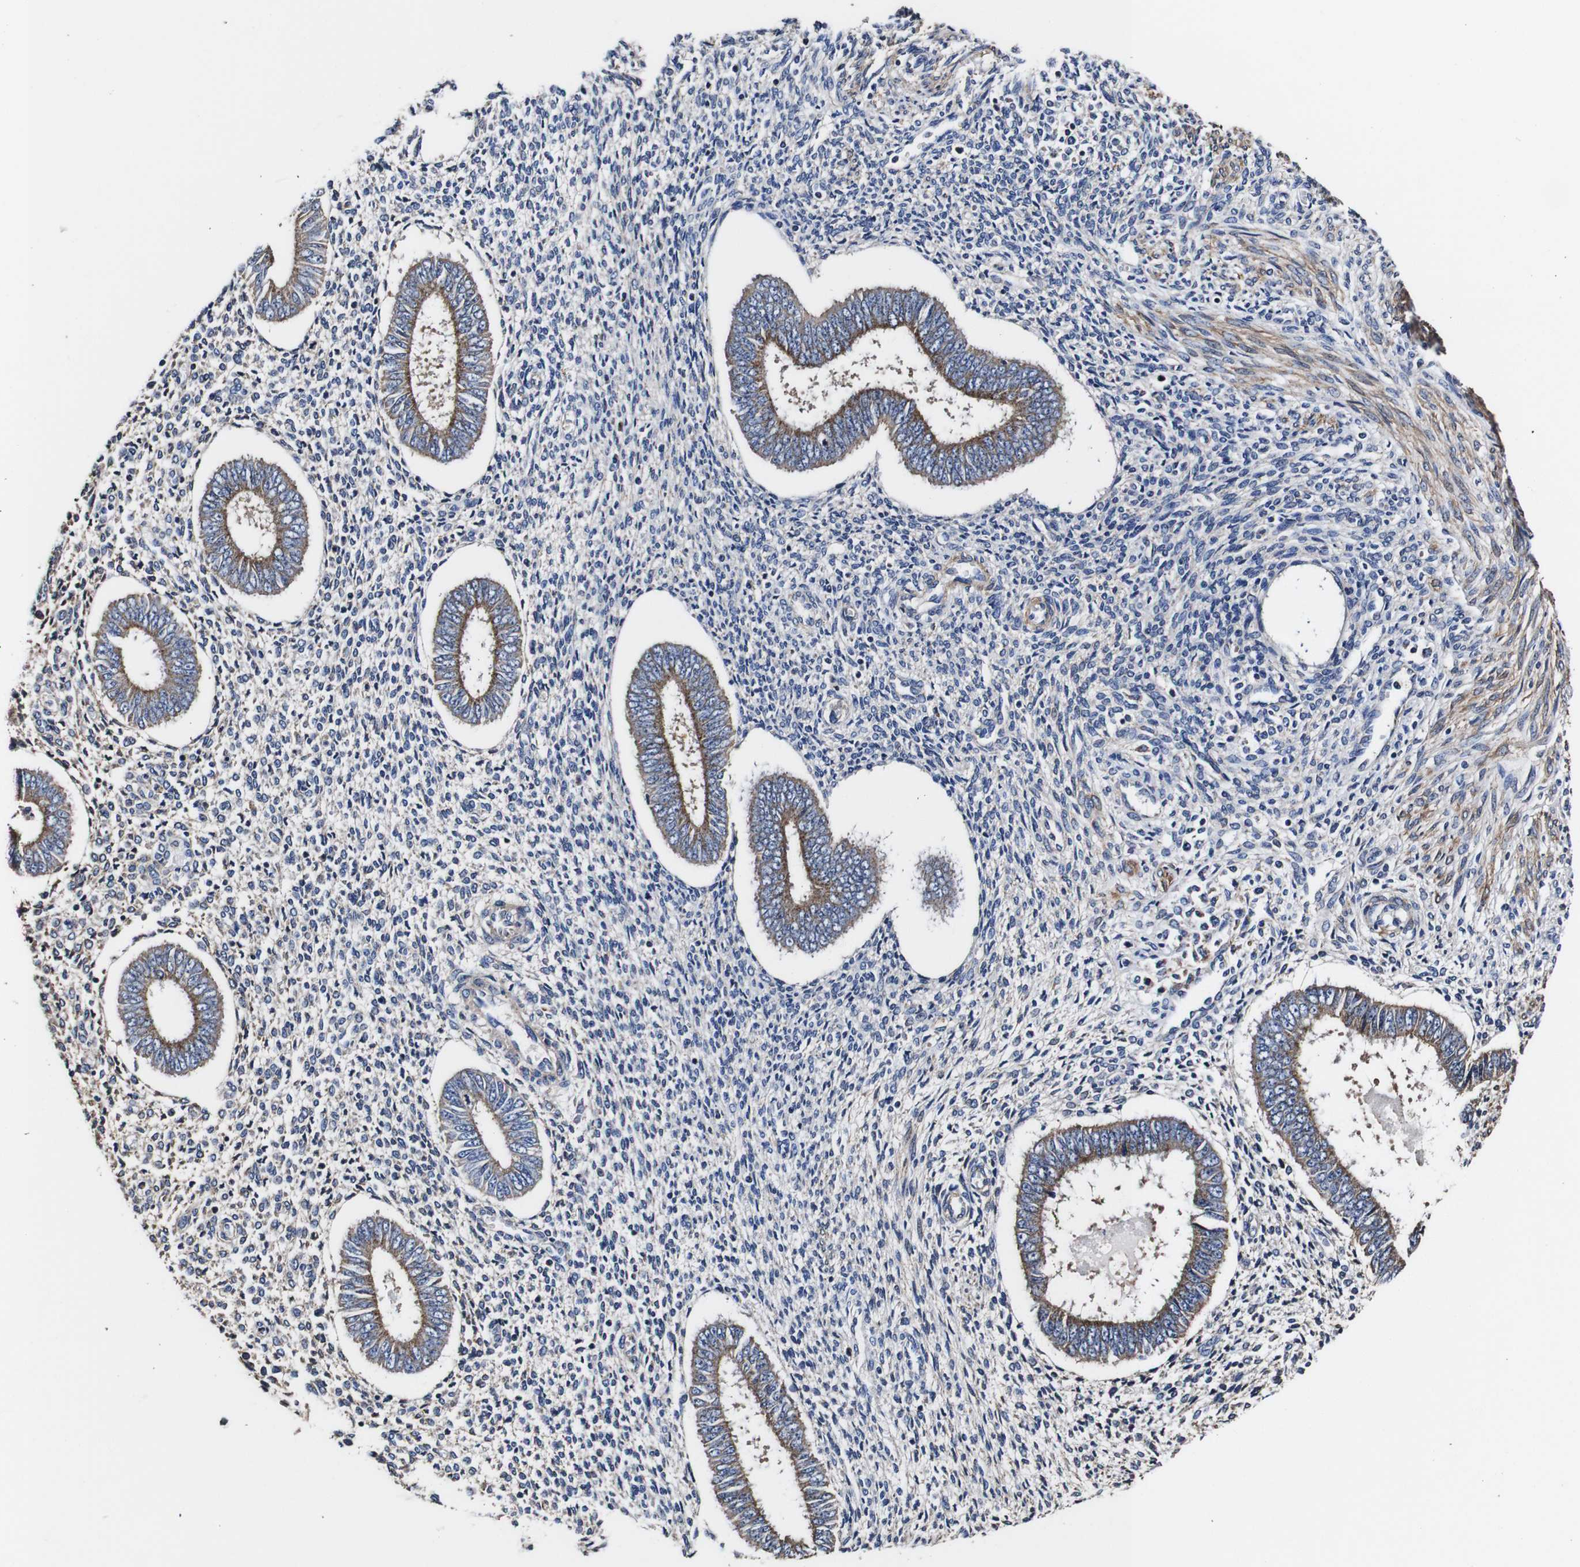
{"staining": {"intensity": "negative", "quantity": "none", "location": "none"}, "tissue": "endometrium", "cell_type": "Cells in endometrial stroma", "image_type": "normal", "snomed": [{"axis": "morphology", "description": "Normal tissue, NOS"}, {"axis": "topography", "description": "Endometrium"}], "caption": "A photomicrograph of human endometrium is negative for staining in cells in endometrial stroma. (DAB (3,3'-diaminobenzidine) IHC, high magnification).", "gene": "PDCD6IP", "patient": {"sex": "female", "age": 35}}